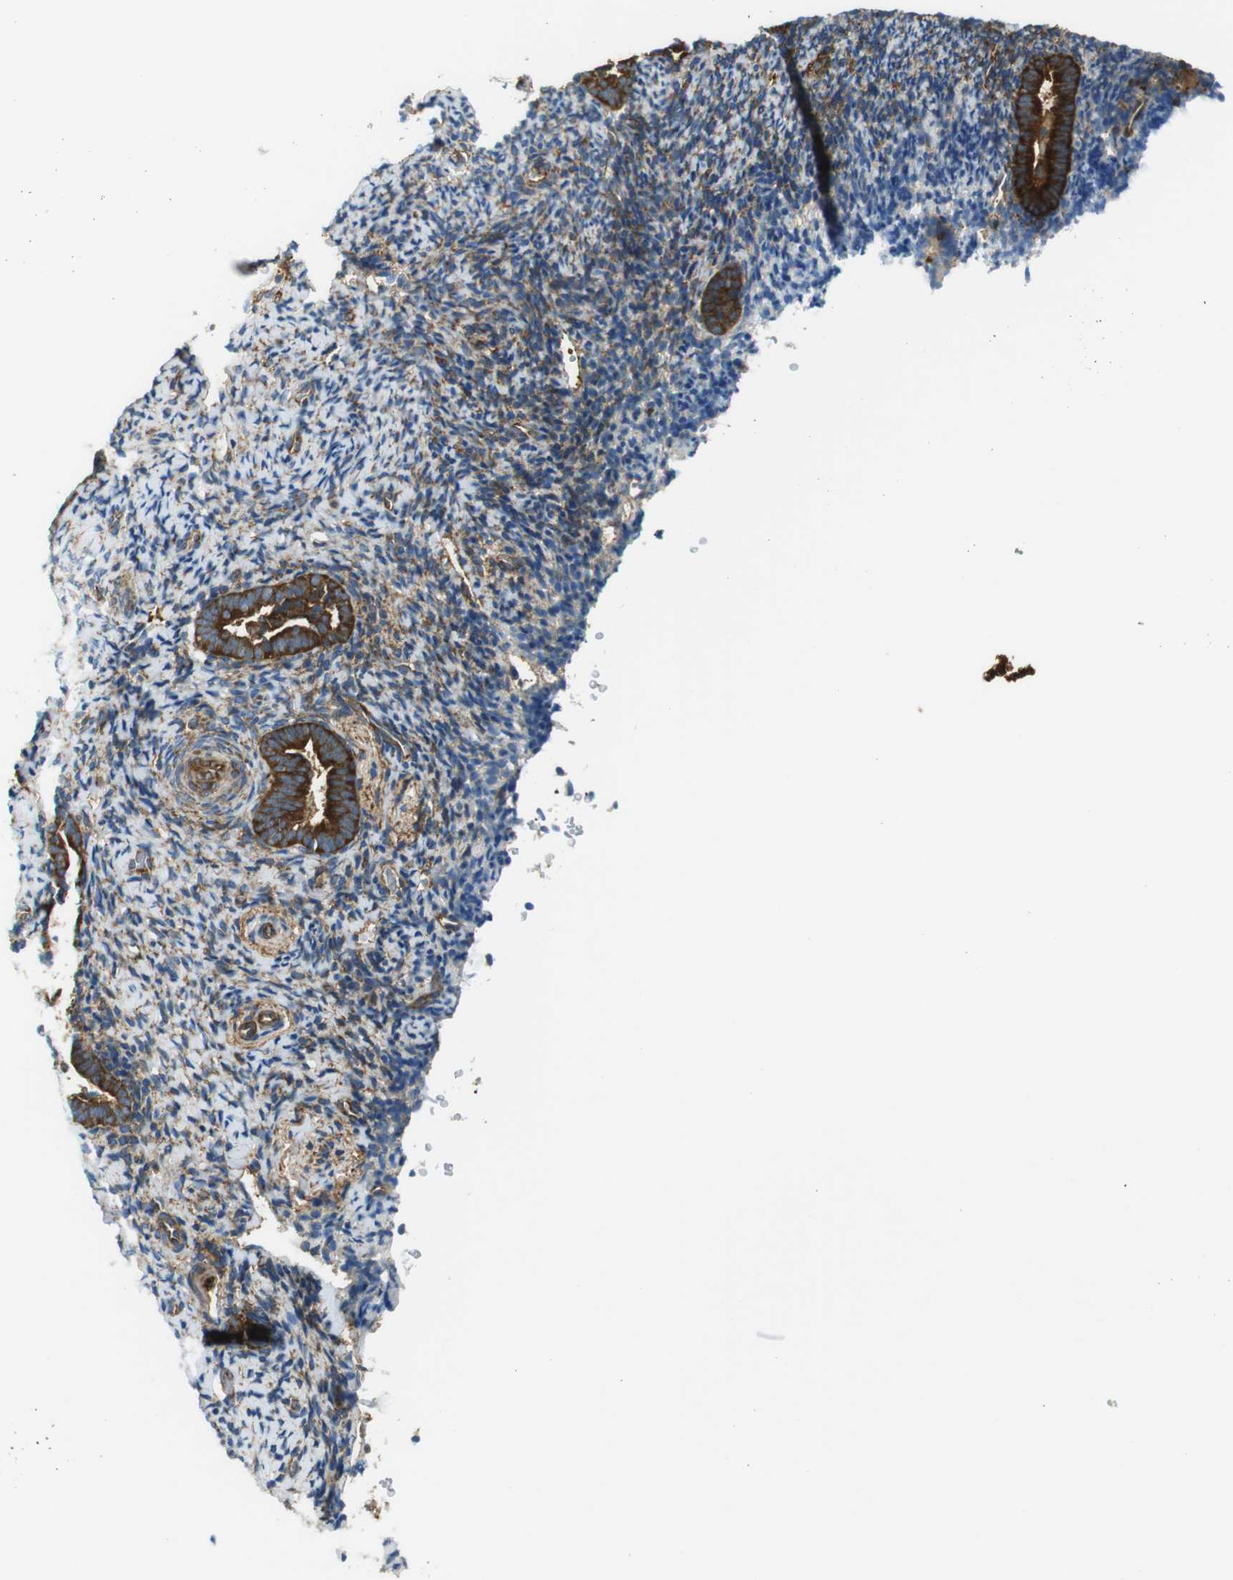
{"staining": {"intensity": "moderate", "quantity": "25%-75%", "location": "cytoplasmic/membranous"}, "tissue": "endometrium", "cell_type": "Cells in endometrial stroma", "image_type": "normal", "snomed": [{"axis": "morphology", "description": "Normal tissue, NOS"}, {"axis": "topography", "description": "Endometrium"}], "caption": "The image demonstrates immunohistochemical staining of normal endometrium. There is moderate cytoplasmic/membranous positivity is seen in approximately 25%-75% of cells in endometrial stroma. Nuclei are stained in blue.", "gene": "TSC1", "patient": {"sex": "female", "age": 51}}